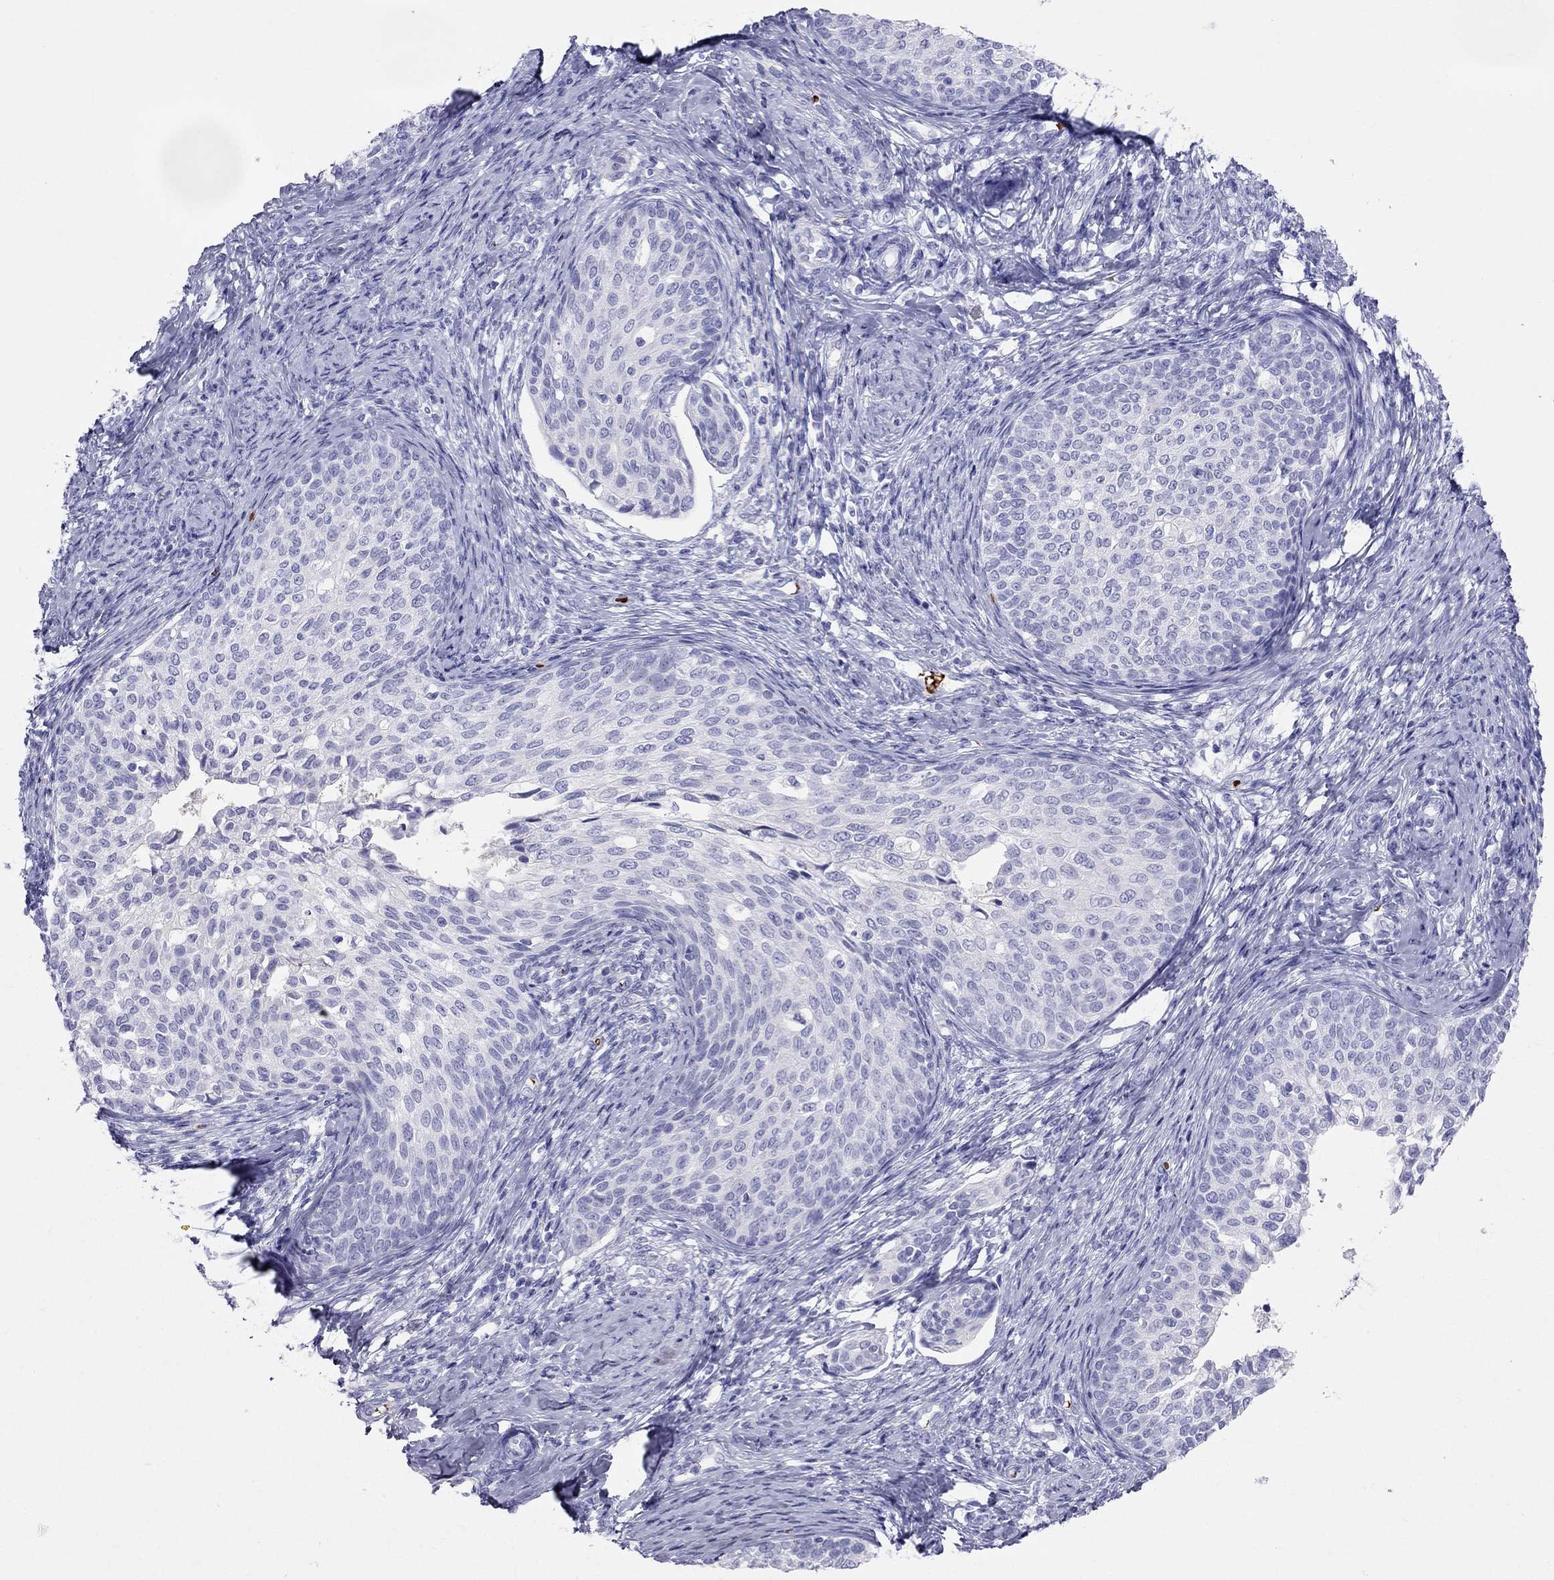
{"staining": {"intensity": "negative", "quantity": "none", "location": "none"}, "tissue": "cervical cancer", "cell_type": "Tumor cells", "image_type": "cancer", "snomed": [{"axis": "morphology", "description": "Squamous cell carcinoma, NOS"}, {"axis": "topography", "description": "Cervix"}], "caption": "Tumor cells show no significant protein positivity in cervical cancer.", "gene": "DNAAF6", "patient": {"sex": "female", "age": 51}}